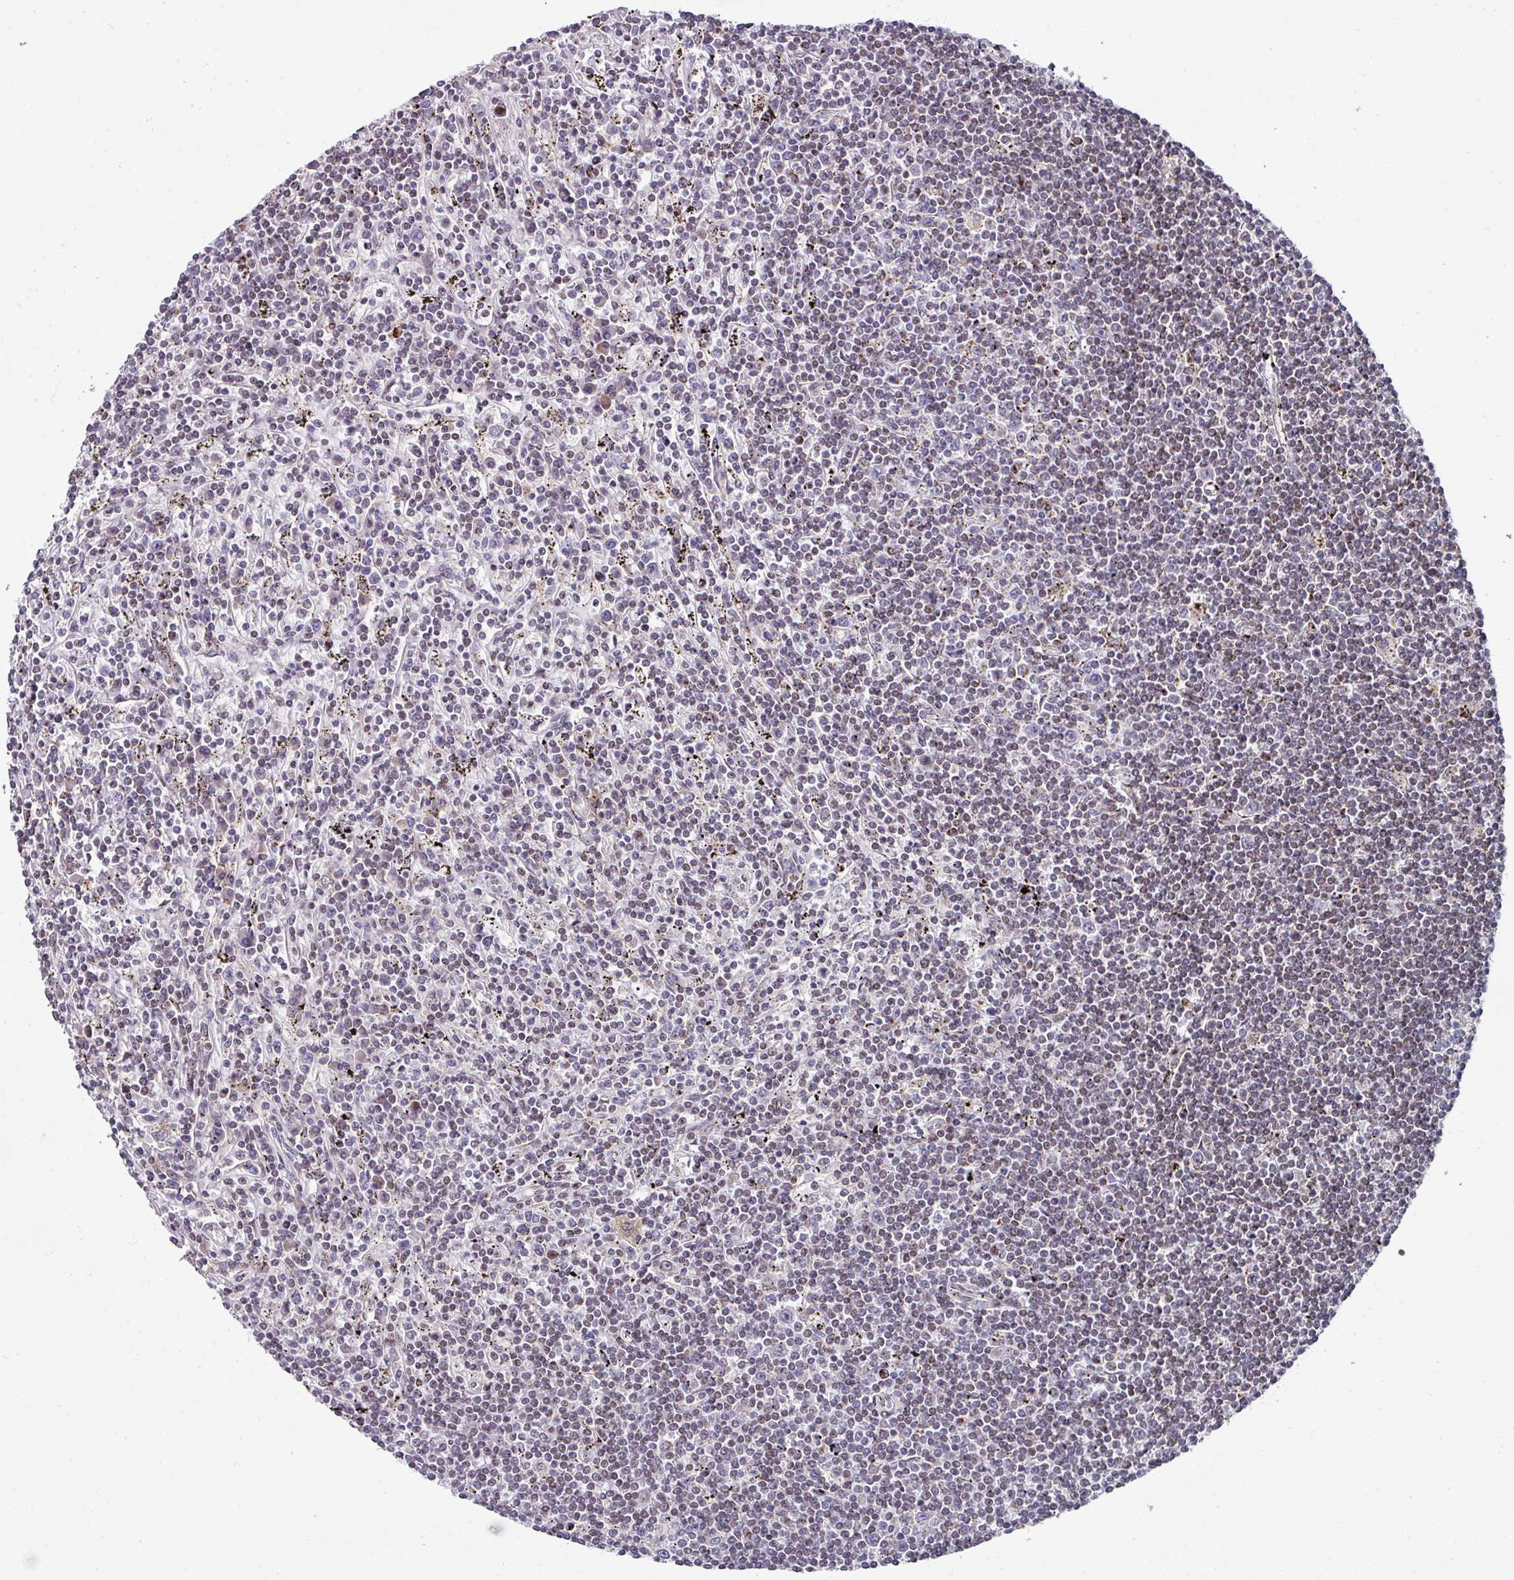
{"staining": {"intensity": "negative", "quantity": "none", "location": "none"}, "tissue": "lymphoma", "cell_type": "Tumor cells", "image_type": "cancer", "snomed": [{"axis": "morphology", "description": "Malignant lymphoma, non-Hodgkin's type, Low grade"}, {"axis": "topography", "description": "Spleen"}], "caption": "Tumor cells show no significant staining in malignant lymphoma, non-Hodgkin's type (low-grade). (Immunohistochemistry (ihc), brightfield microscopy, high magnification).", "gene": "CBX7", "patient": {"sex": "male", "age": 76}}